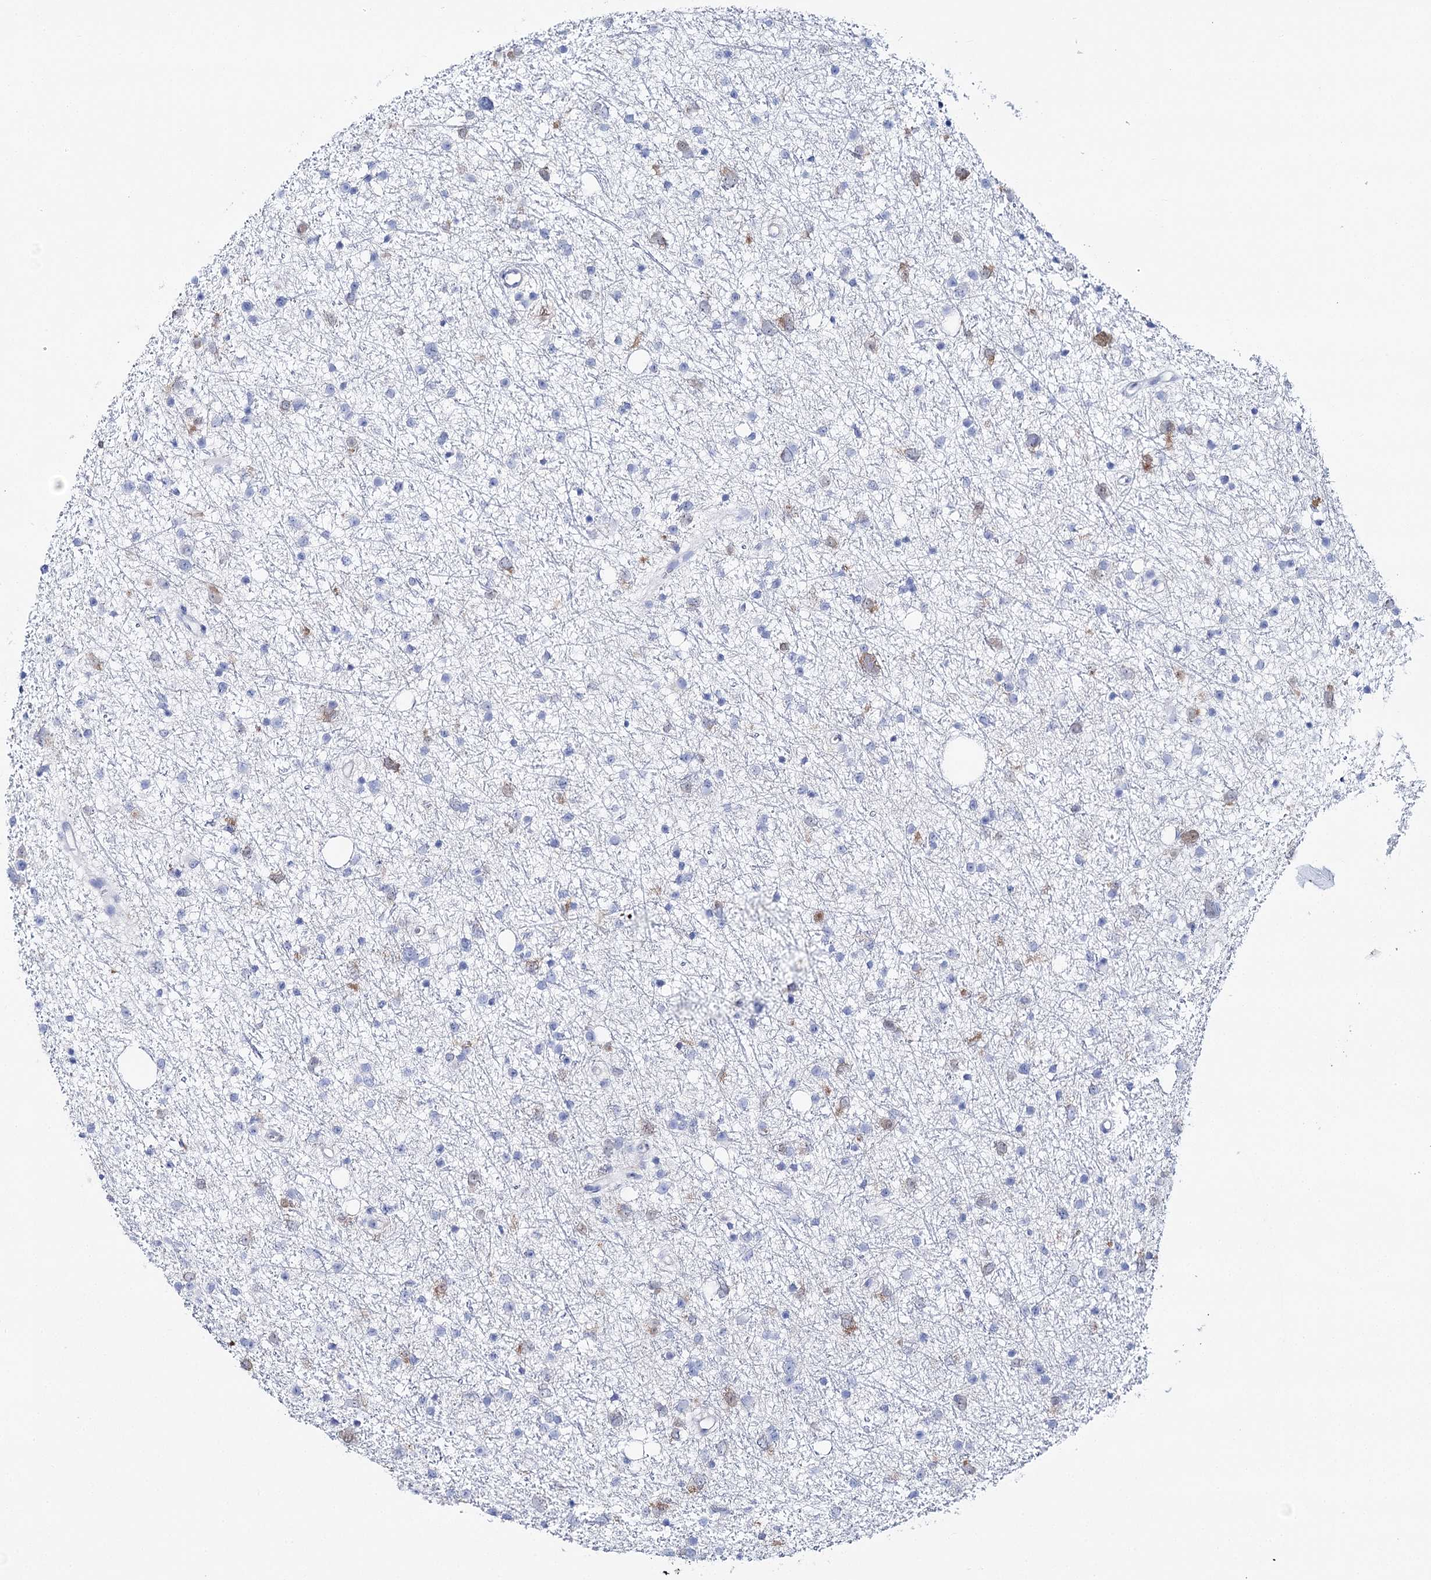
{"staining": {"intensity": "negative", "quantity": "none", "location": "none"}, "tissue": "glioma", "cell_type": "Tumor cells", "image_type": "cancer", "snomed": [{"axis": "morphology", "description": "Glioma, malignant, Low grade"}, {"axis": "topography", "description": "Cerebral cortex"}], "caption": "This is an immunohistochemistry micrograph of human low-grade glioma (malignant). There is no expression in tumor cells.", "gene": "UGDH", "patient": {"sex": "female", "age": 39}}